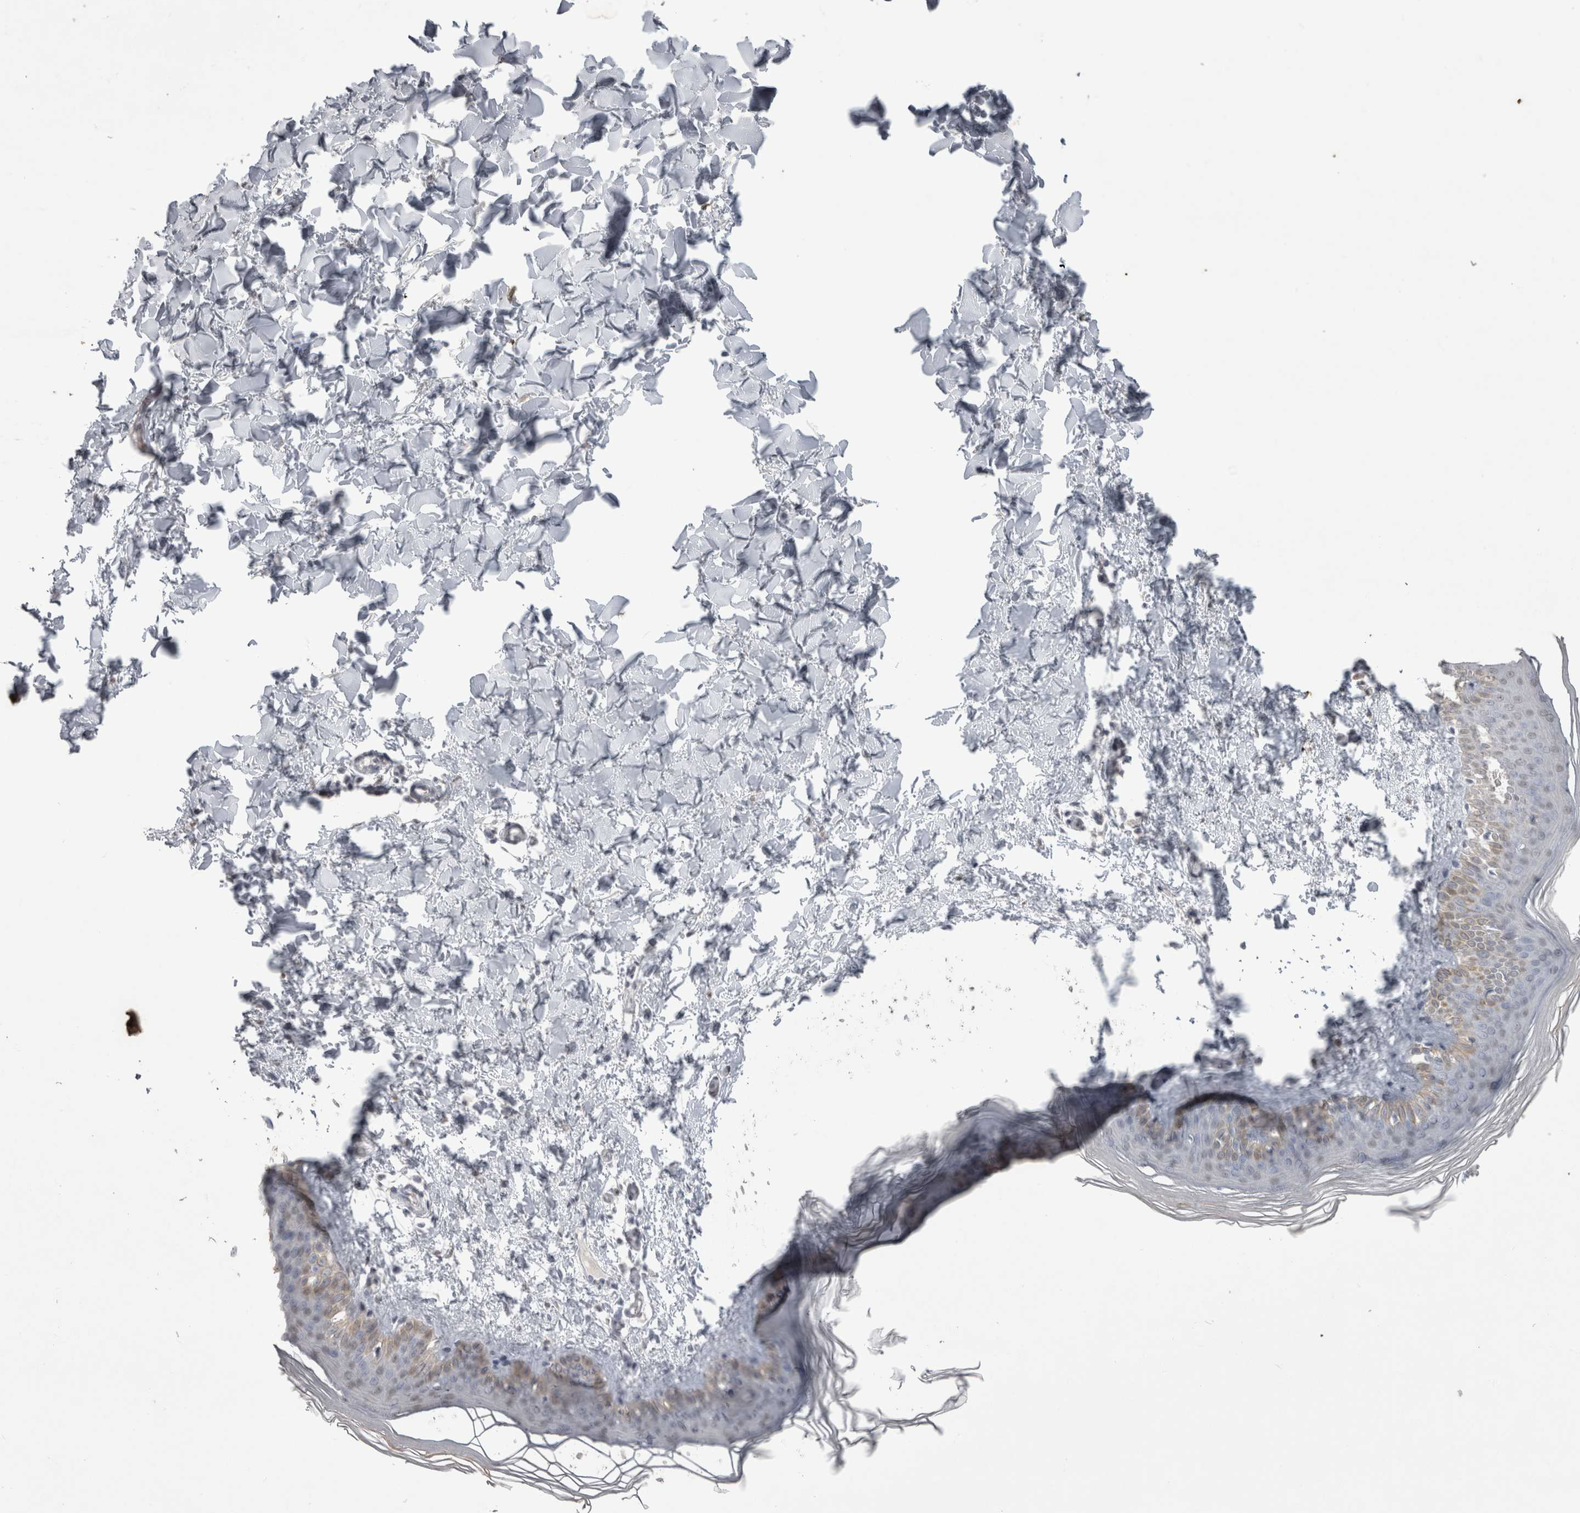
{"staining": {"intensity": "negative", "quantity": "none", "location": "none"}, "tissue": "skin", "cell_type": "Fibroblasts", "image_type": "normal", "snomed": [{"axis": "morphology", "description": "Normal tissue, NOS"}, {"axis": "topography", "description": "Skin"}], "caption": "Immunohistochemistry (IHC) micrograph of benign skin: skin stained with DAB (3,3'-diaminobenzidine) displays no significant protein staining in fibroblasts.", "gene": "DDX4", "patient": {"sex": "female", "age": 27}}